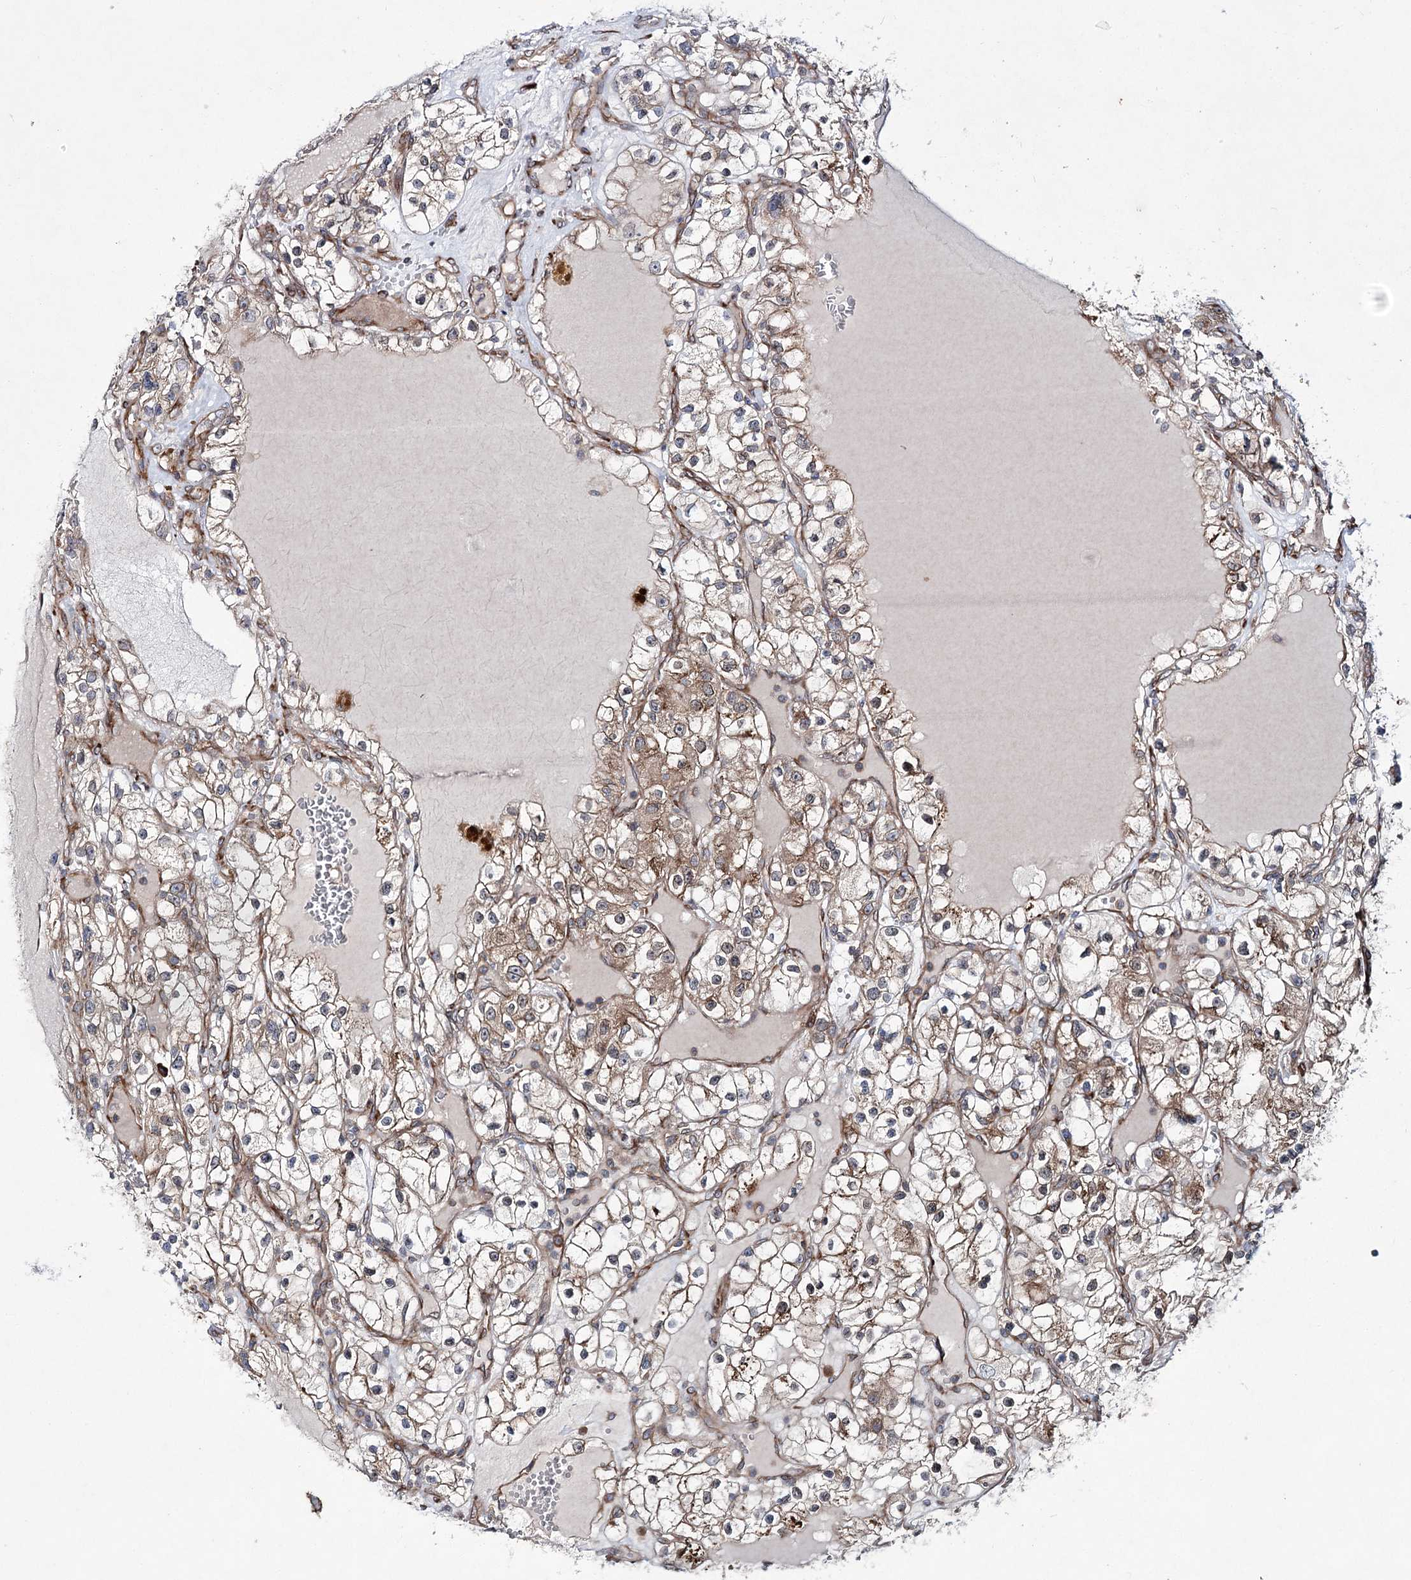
{"staining": {"intensity": "weak", "quantity": "25%-75%", "location": "cytoplasmic/membranous"}, "tissue": "renal cancer", "cell_type": "Tumor cells", "image_type": "cancer", "snomed": [{"axis": "morphology", "description": "Adenocarcinoma, NOS"}, {"axis": "topography", "description": "Kidney"}], "caption": "IHC (DAB) staining of renal cancer (adenocarcinoma) exhibits weak cytoplasmic/membranous protein positivity in about 25%-75% of tumor cells.", "gene": "VWA2", "patient": {"sex": "female", "age": 57}}